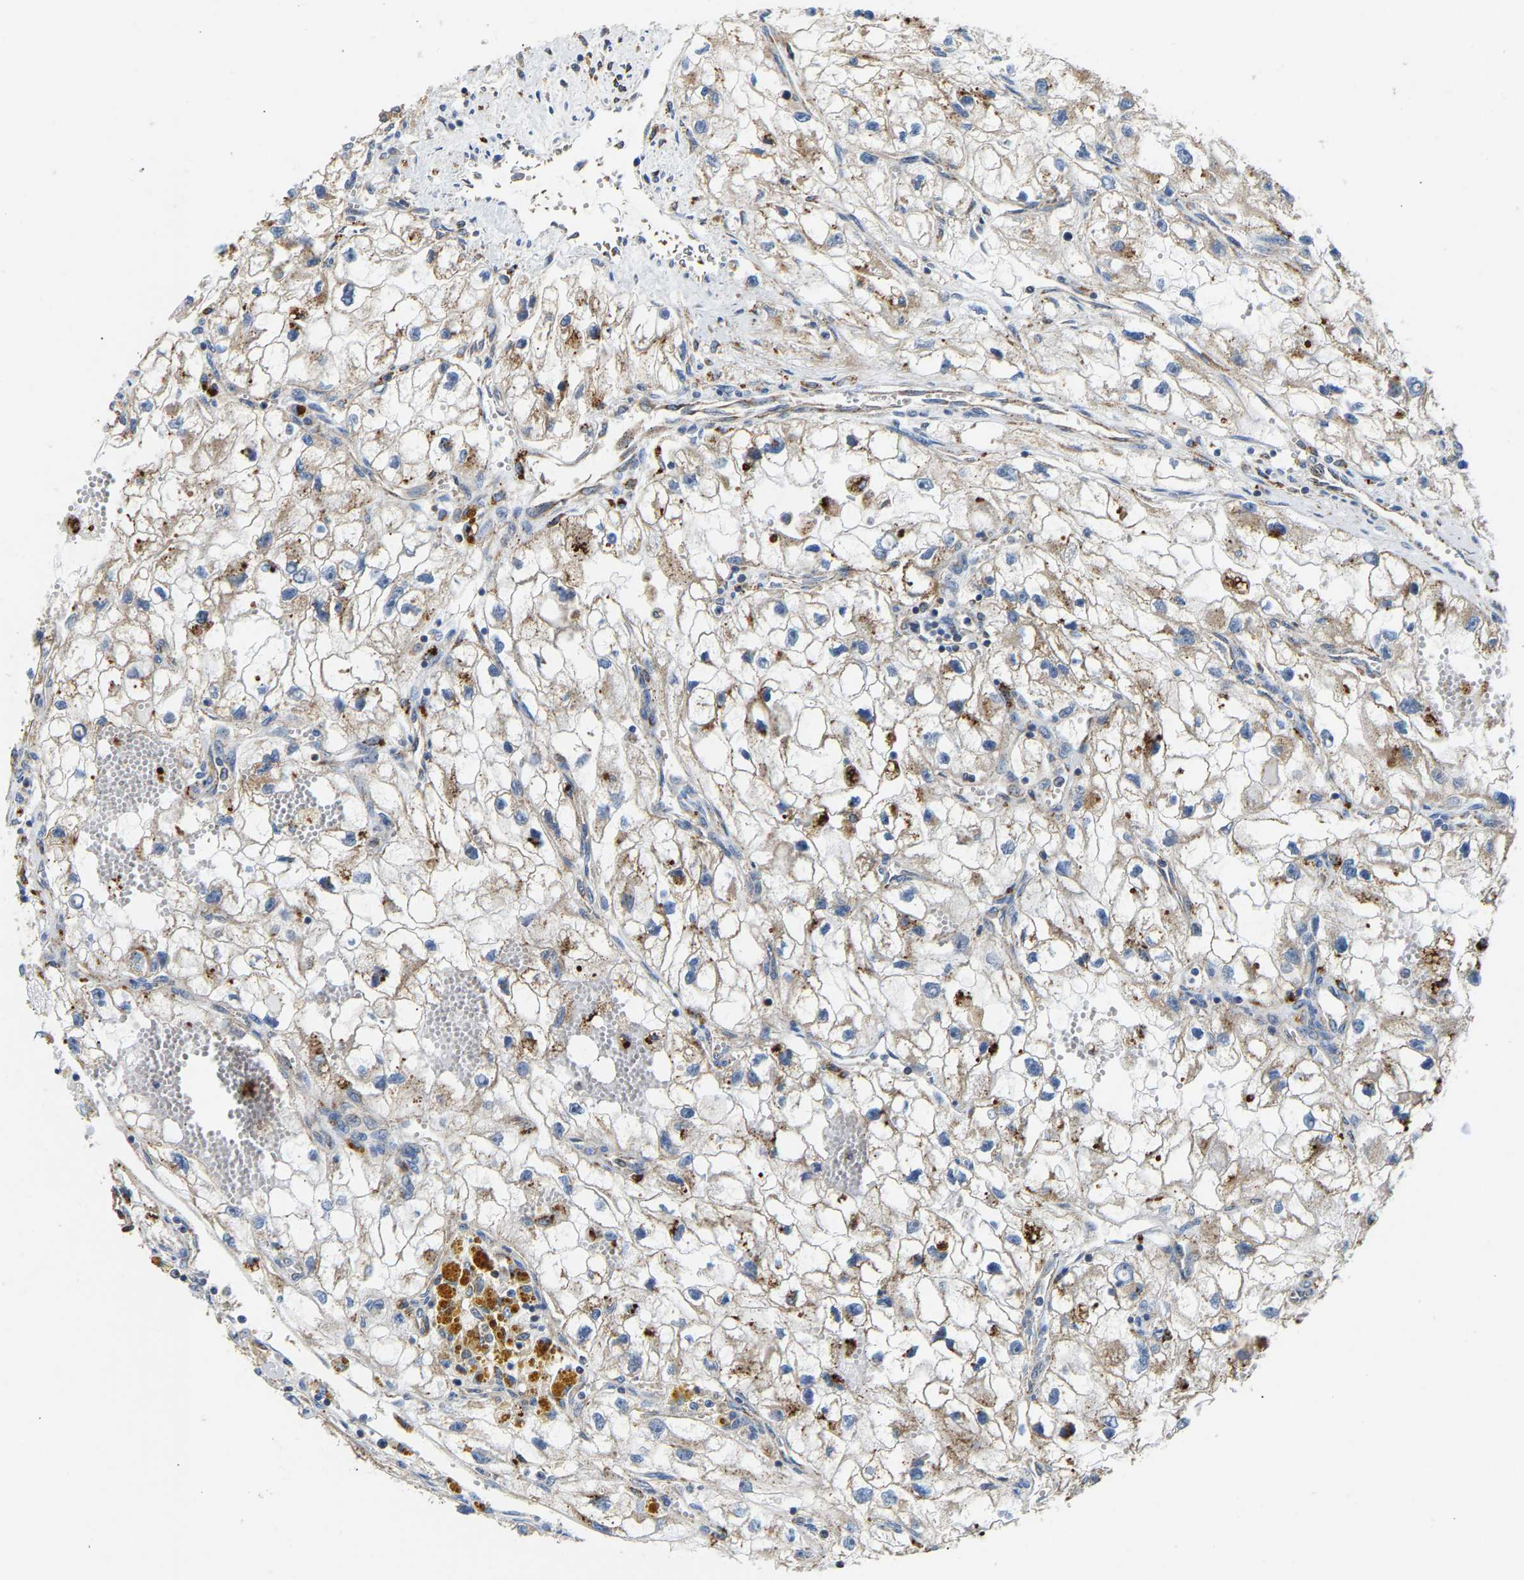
{"staining": {"intensity": "weak", "quantity": ">75%", "location": "cytoplasmic/membranous"}, "tissue": "renal cancer", "cell_type": "Tumor cells", "image_type": "cancer", "snomed": [{"axis": "morphology", "description": "Adenocarcinoma, NOS"}, {"axis": "topography", "description": "Kidney"}], "caption": "Protein expression analysis of renal adenocarcinoma reveals weak cytoplasmic/membranous staining in about >75% of tumor cells.", "gene": "GIMAP7", "patient": {"sex": "female", "age": 70}}